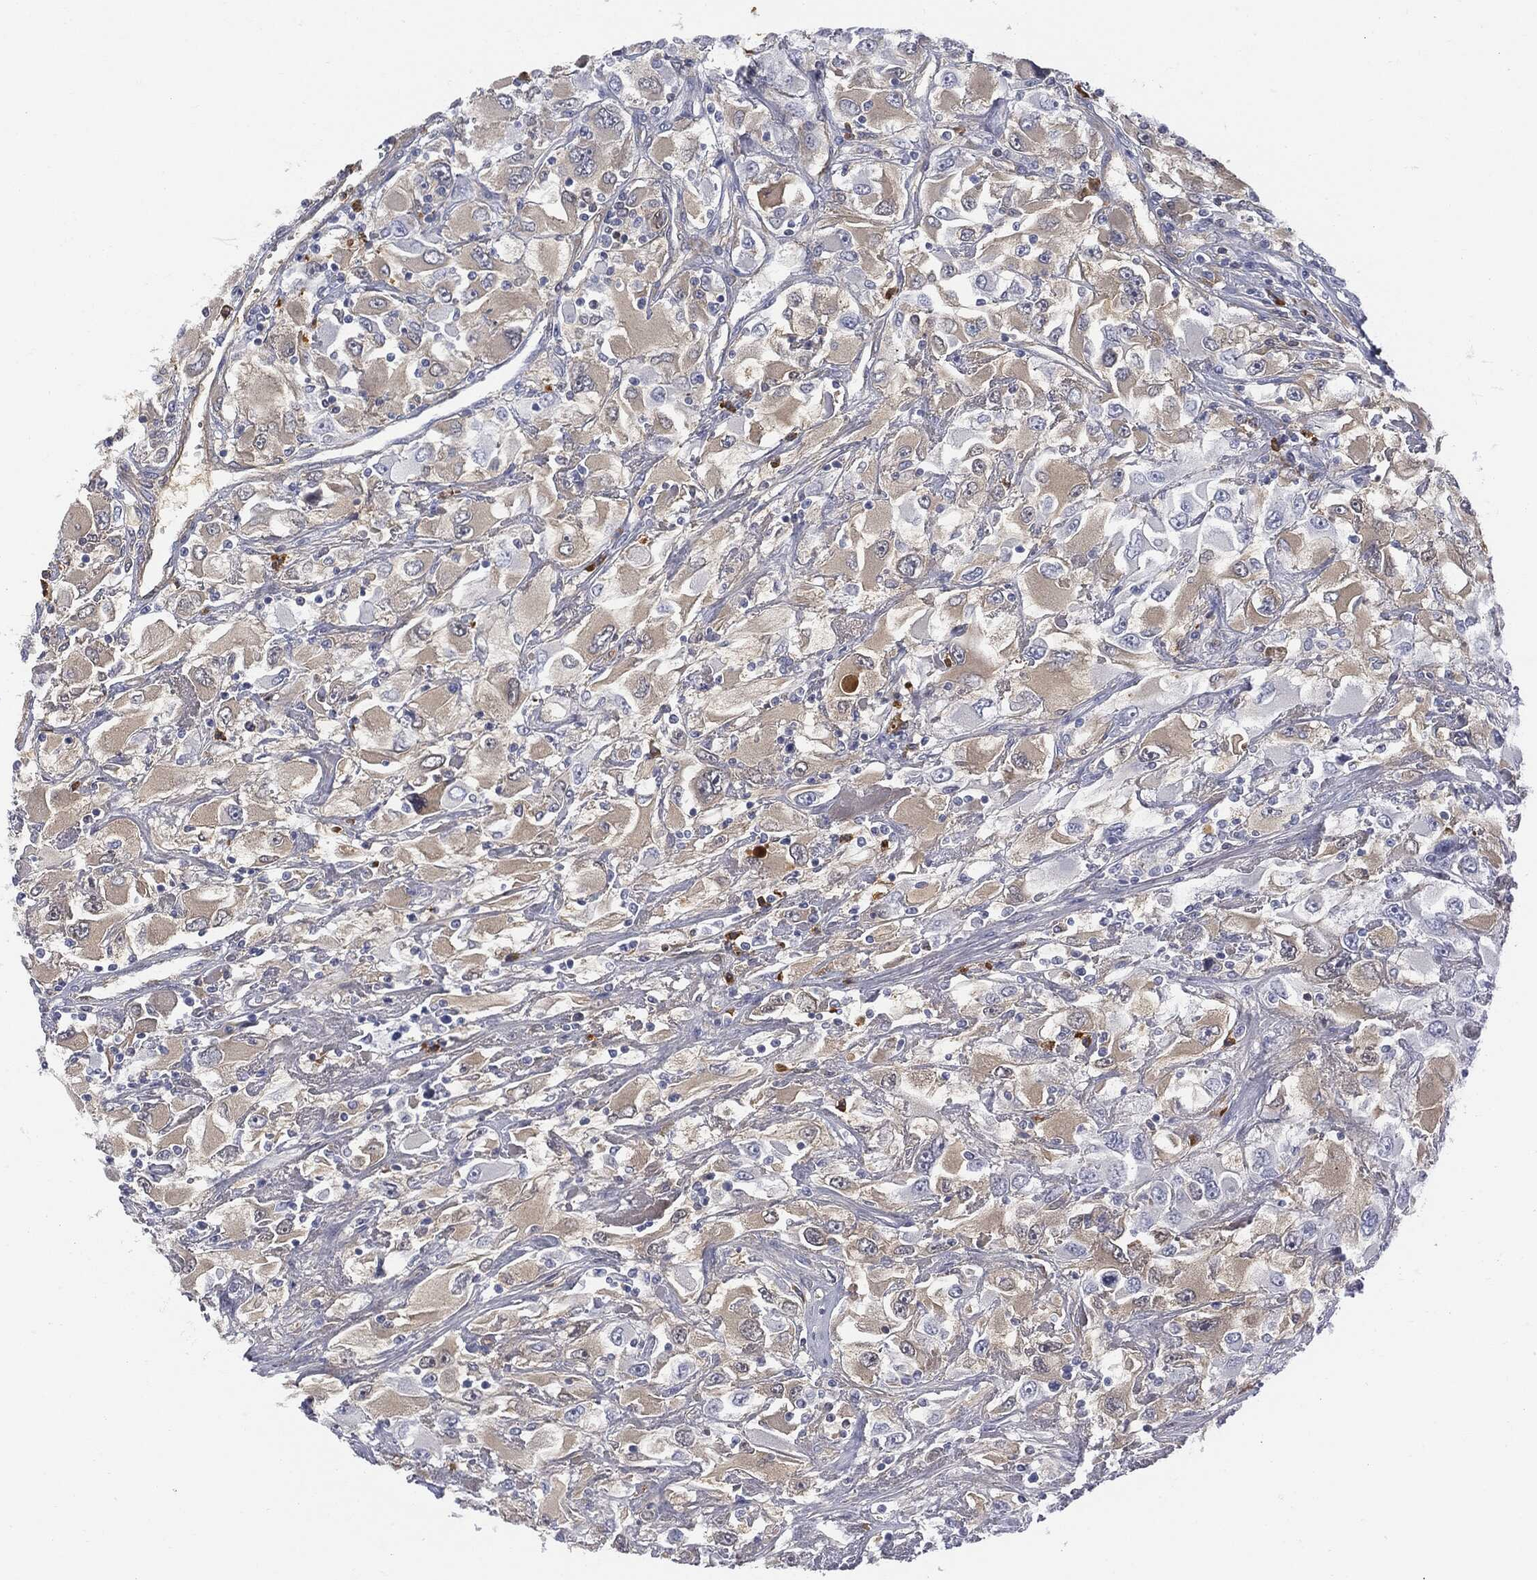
{"staining": {"intensity": "negative", "quantity": "none", "location": "none"}, "tissue": "renal cancer", "cell_type": "Tumor cells", "image_type": "cancer", "snomed": [{"axis": "morphology", "description": "Adenocarcinoma, NOS"}, {"axis": "topography", "description": "Kidney"}], "caption": "This is an IHC photomicrograph of adenocarcinoma (renal). There is no positivity in tumor cells.", "gene": "BTK", "patient": {"sex": "female", "age": 52}}